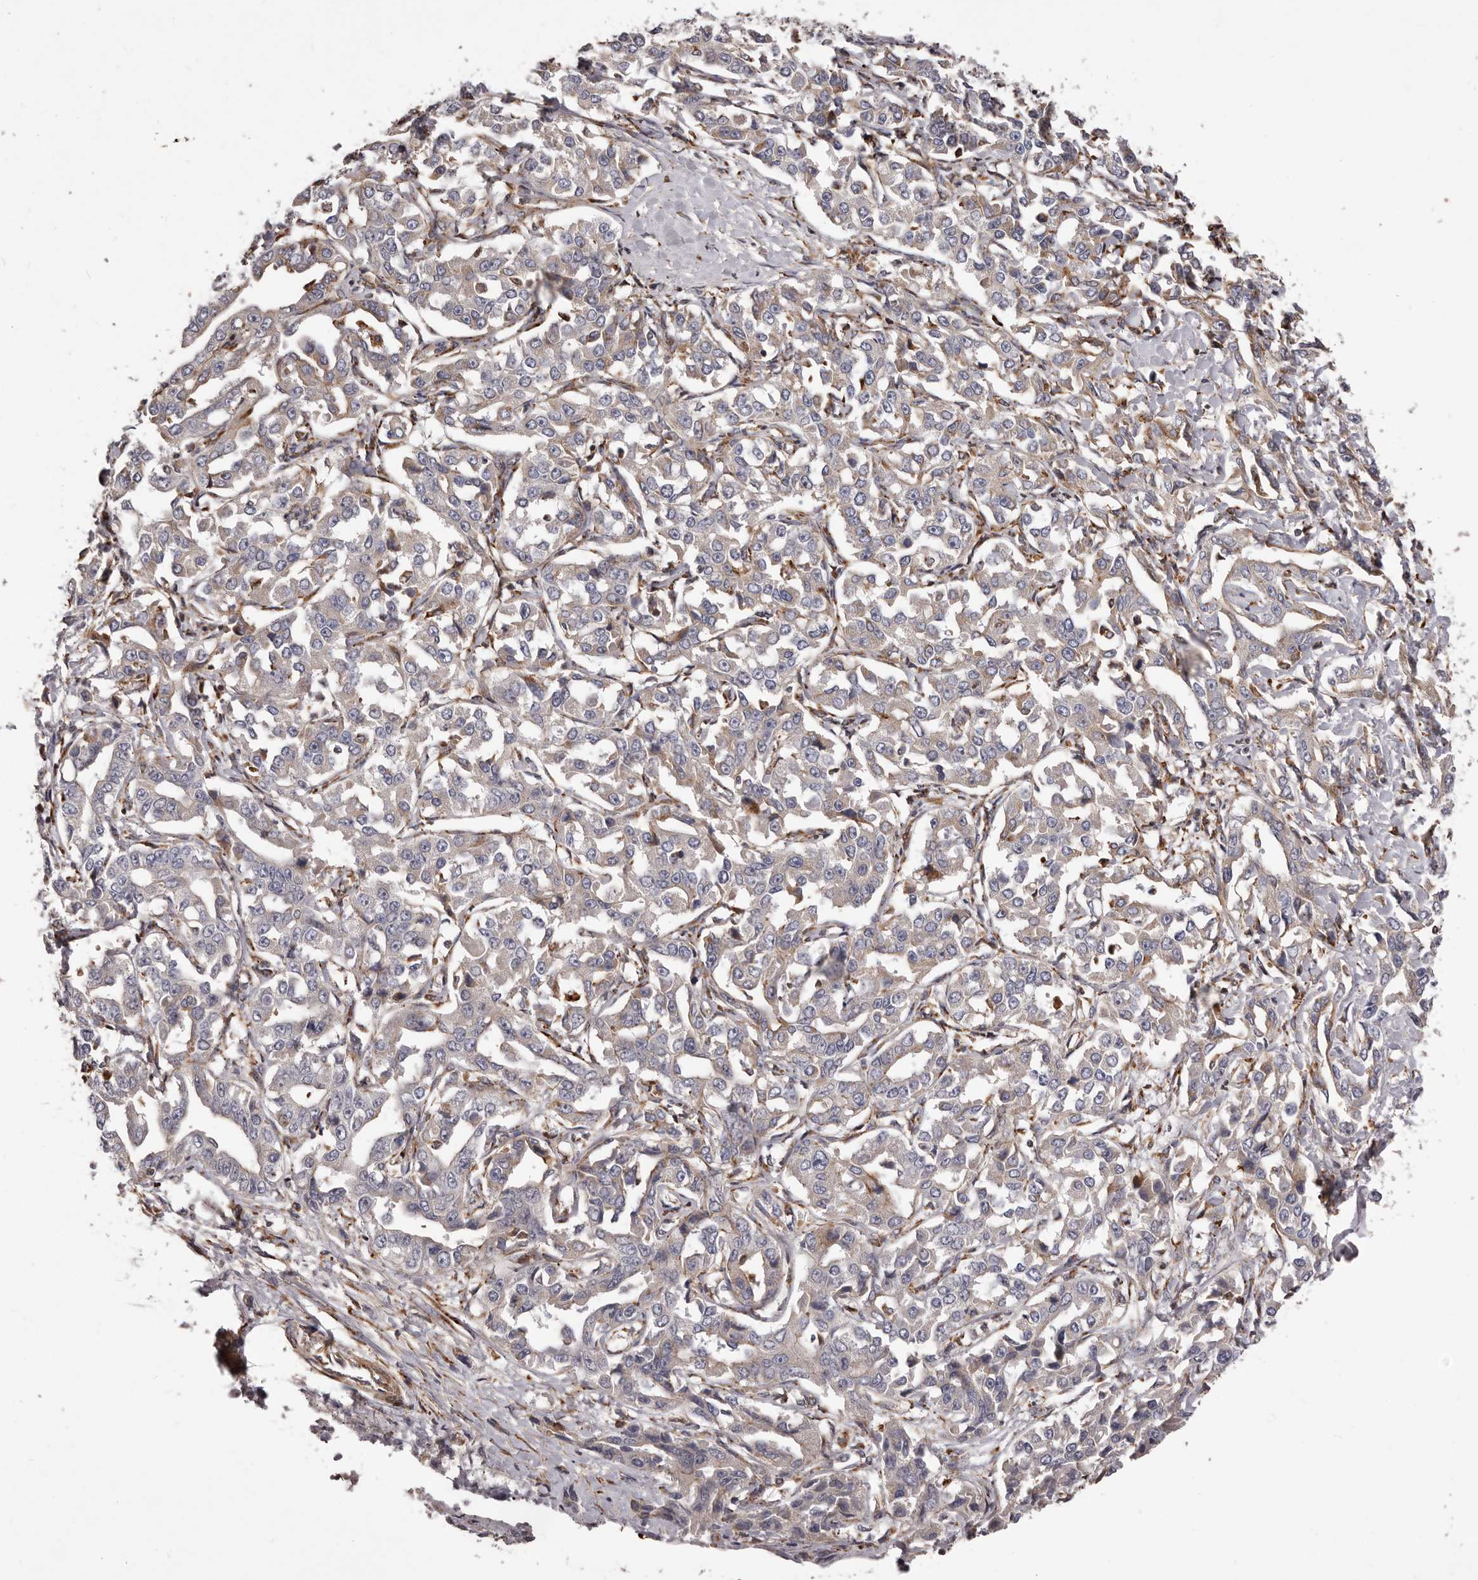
{"staining": {"intensity": "negative", "quantity": "none", "location": "none"}, "tissue": "liver cancer", "cell_type": "Tumor cells", "image_type": "cancer", "snomed": [{"axis": "morphology", "description": "Cholangiocarcinoma"}, {"axis": "topography", "description": "Liver"}], "caption": "This is an IHC image of human liver cancer (cholangiocarcinoma). There is no positivity in tumor cells.", "gene": "ALPK1", "patient": {"sex": "male", "age": 59}}